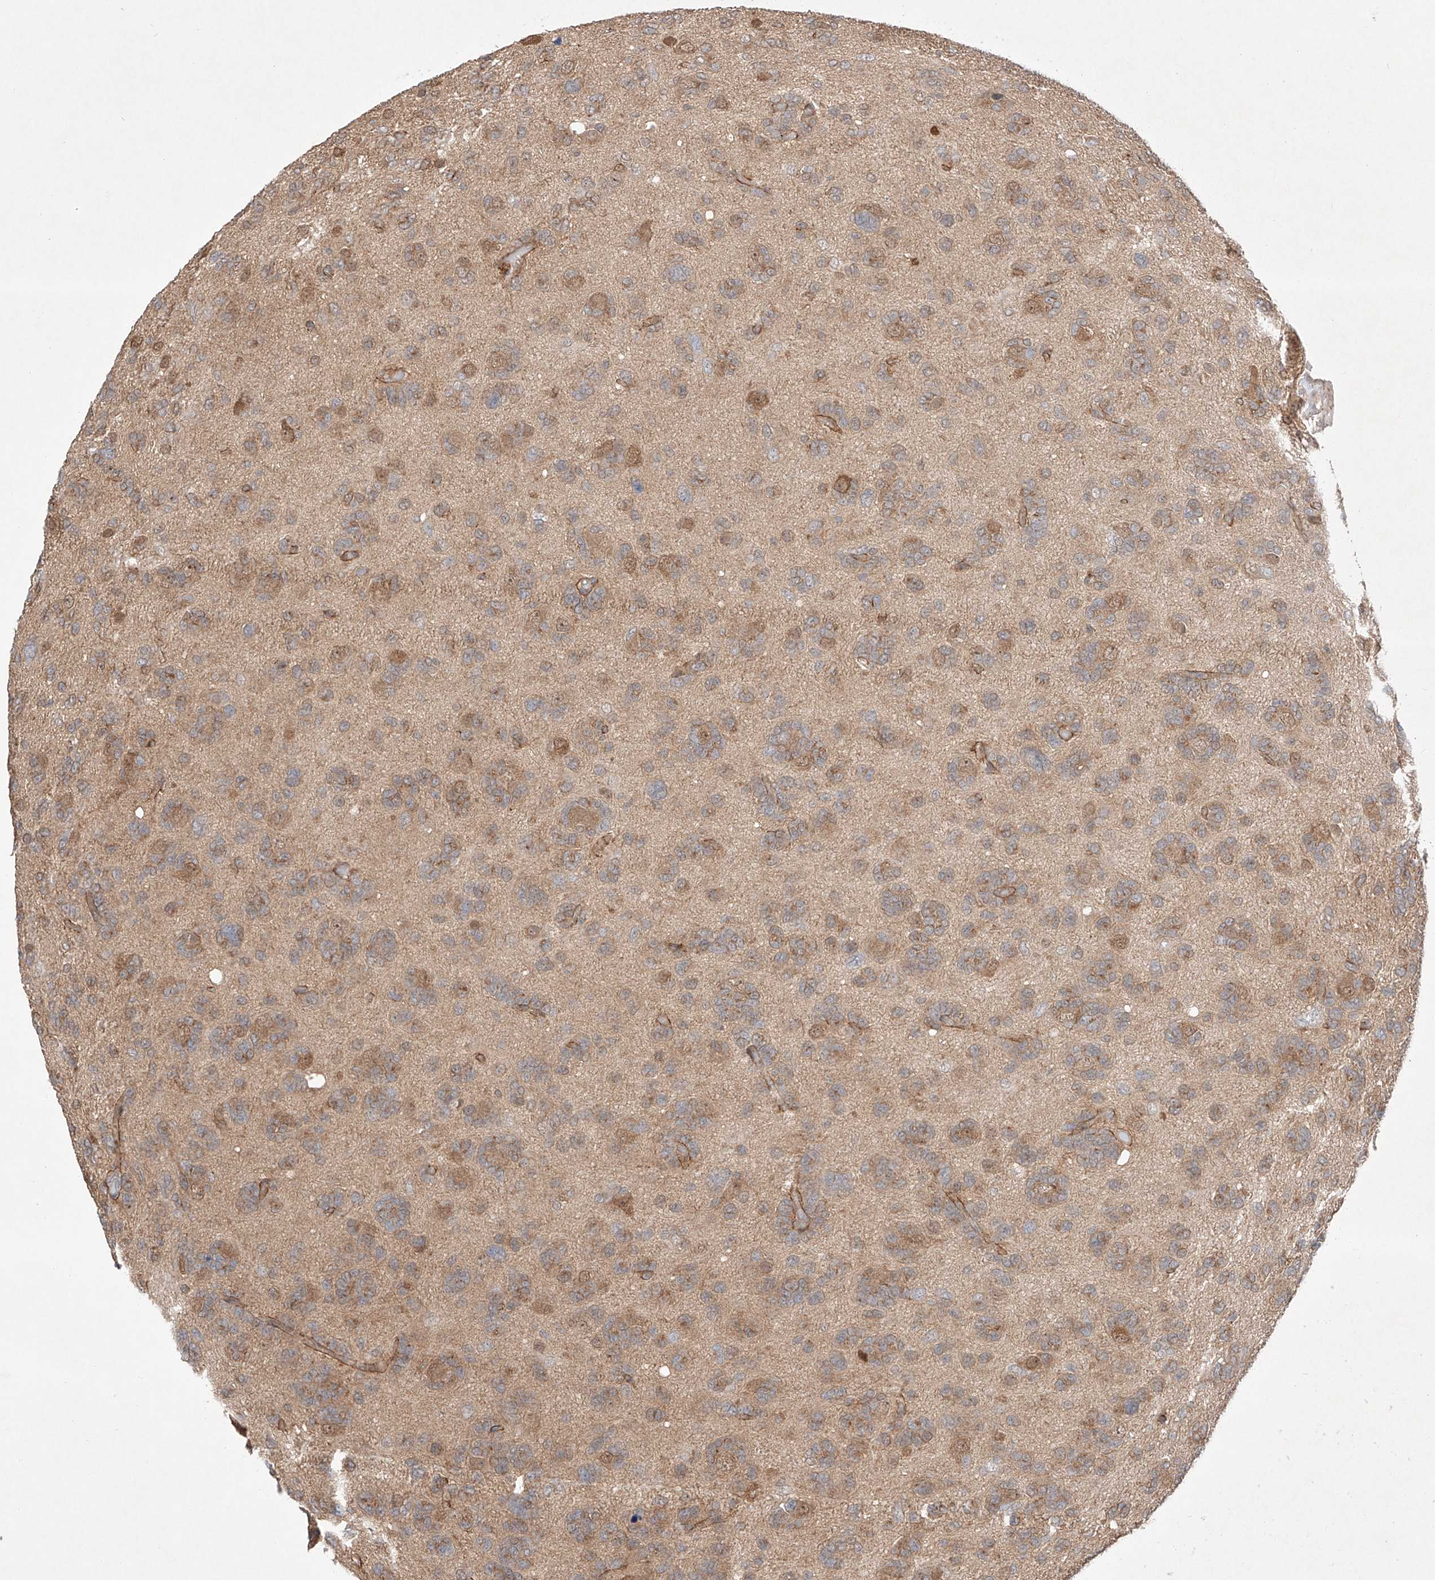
{"staining": {"intensity": "moderate", "quantity": "<25%", "location": "cytoplasmic/membranous"}, "tissue": "glioma", "cell_type": "Tumor cells", "image_type": "cancer", "snomed": [{"axis": "morphology", "description": "Glioma, malignant, High grade"}, {"axis": "topography", "description": "Brain"}], "caption": "A histopathology image showing moderate cytoplasmic/membranous expression in about <25% of tumor cells in glioma, as visualized by brown immunohistochemical staining.", "gene": "TSR2", "patient": {"sex": "female", "age": 59}}